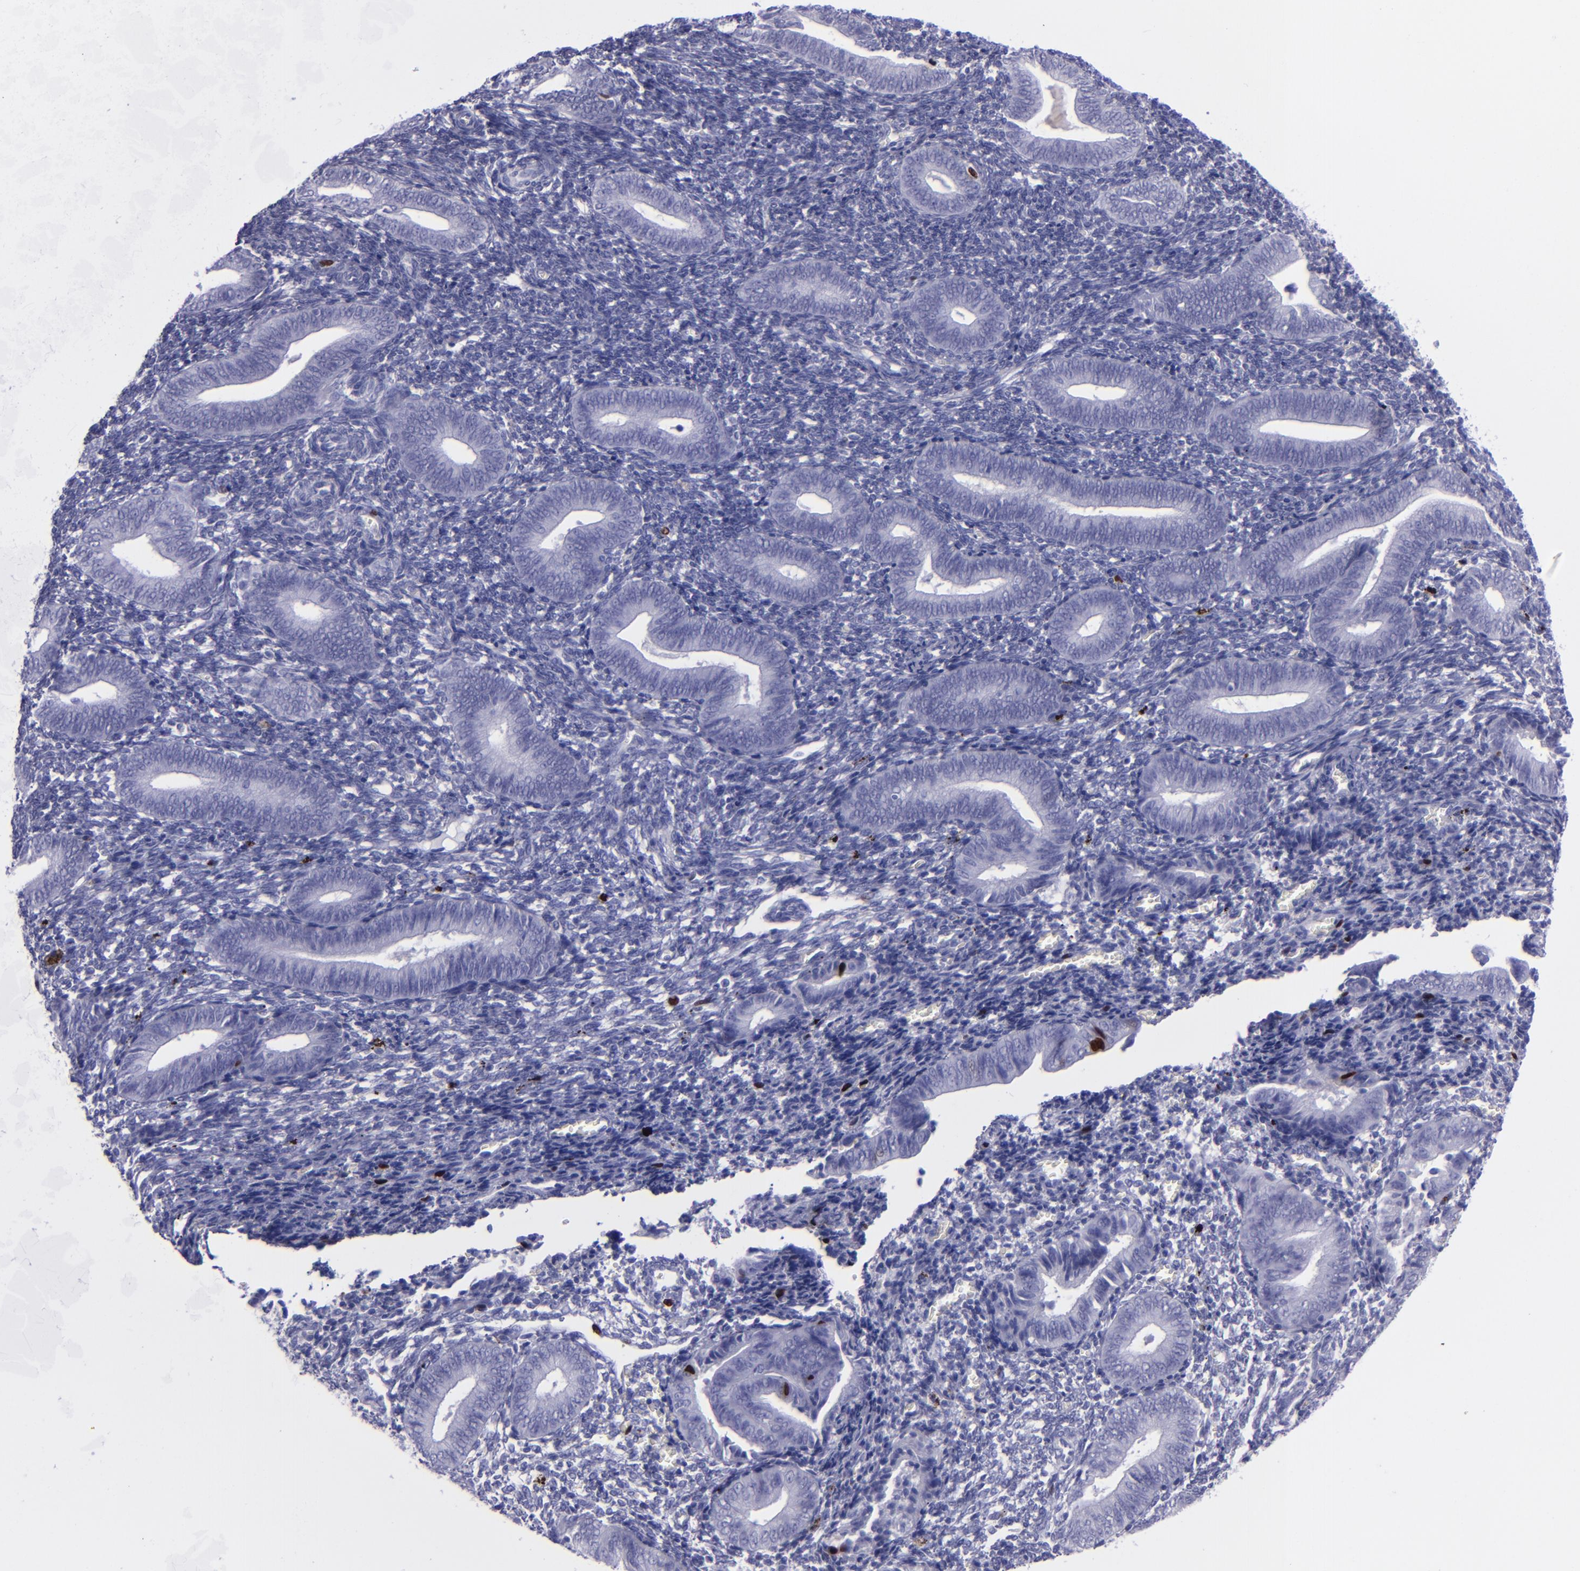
{"staining": {"intensity": "strong", "quantity": "<25%", "location": "nuclear"}, "tissue": "endometrium", "cell_type": "Cells in endometrial stroma", "image_type": "normal", "snomed": [{"axis": "morphology", "description": "Normal tissue, NOS"}, {"axis": "topography", "description": "Uterus"}, {"axis": "topography", "description": "Endometrium"}], "caption": "Immunohistochemistry histopathology image of benign endometrium: human endometrium stained using IHC reveals medium levels of strong protein expression localized specifically in the nuclear of cells in endometrial stroma, appearing as a nuclear brown color.", "gene": "TOP2A", "patient": {"sex": "female", "age": 33}}